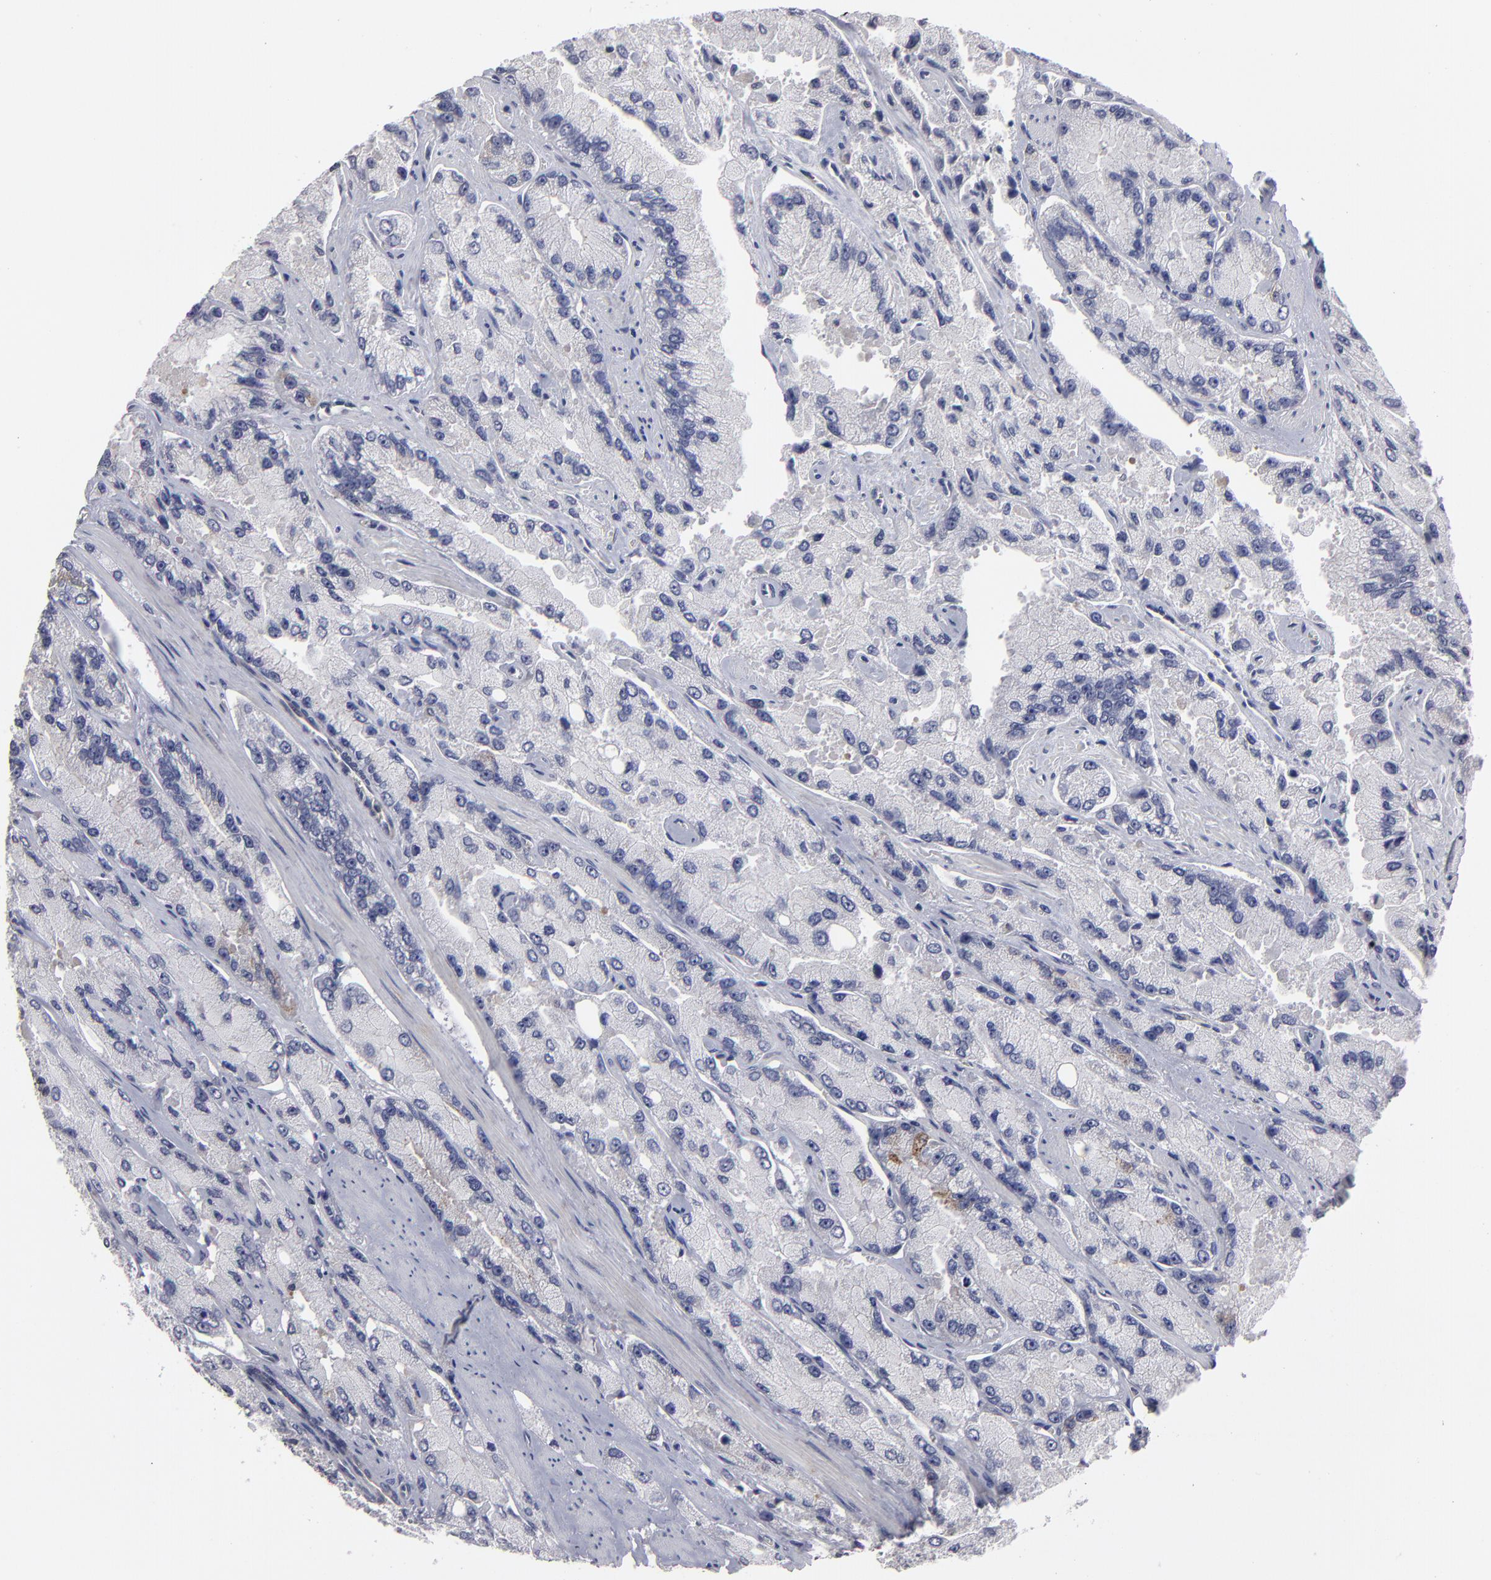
{"staining": {"intensity": "negative", "quantity": "none", "location": "none"}, "tissue": "prostate cancer", "cell_type": "Tumor cells", "image_type": "cancer", "snomed": [{"axis": "morphology", "description": "Adenocarcinoma, High grade"}, {"axis": "topography", "description": "Prostate"}], "caption": "Adenocarcinoma (high-grade) (prostate) was stained to show a protein in brown. There is no significant expression in tumor cells.", "gene": "CEP97", "patient": {"sex": "male", "age": 58}}